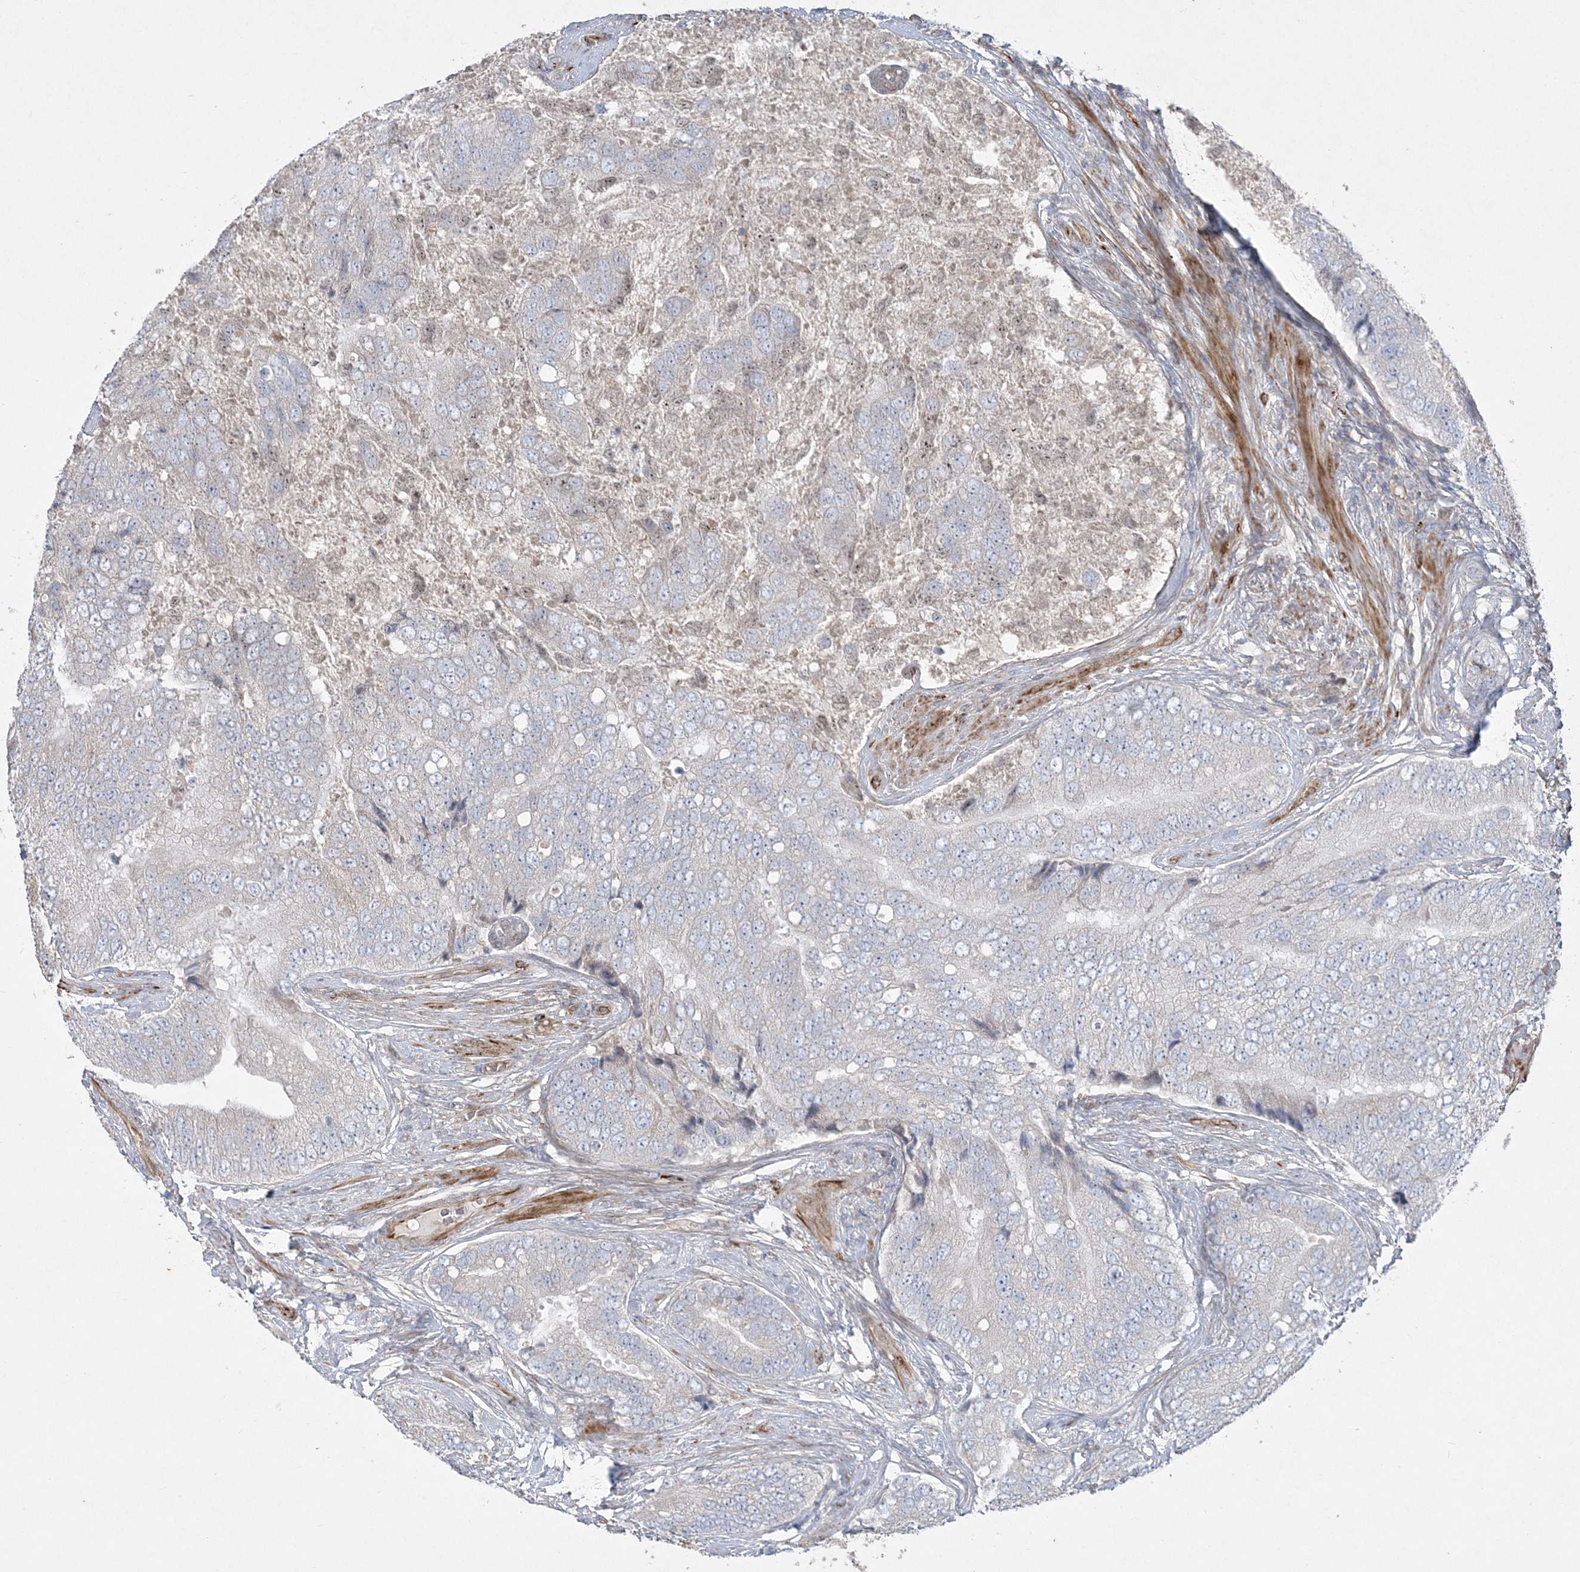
{"staining": {"intensity": "negative", "quantity": "none", "location": "none"}, "tissue": "prostate cancer", "cell_type": "Tumor cells", "image_type": "cancer", "snomed": [{"axis": "morphology", "description": "Adenocarcinoma, High grade"}, {"axis": "topography", "description": "Prostate"}], "caption": "High magnification brightfield microscopy of high-grade adenocarcinoma (prostate) stained with DAB (3,3'-diaminobenzidine) (brown) and counterstained with hematoxylin (blue): tumor cells show no significant staining.", "gene": "INPP1", "patient": {"sex": "male", "age": 70}}